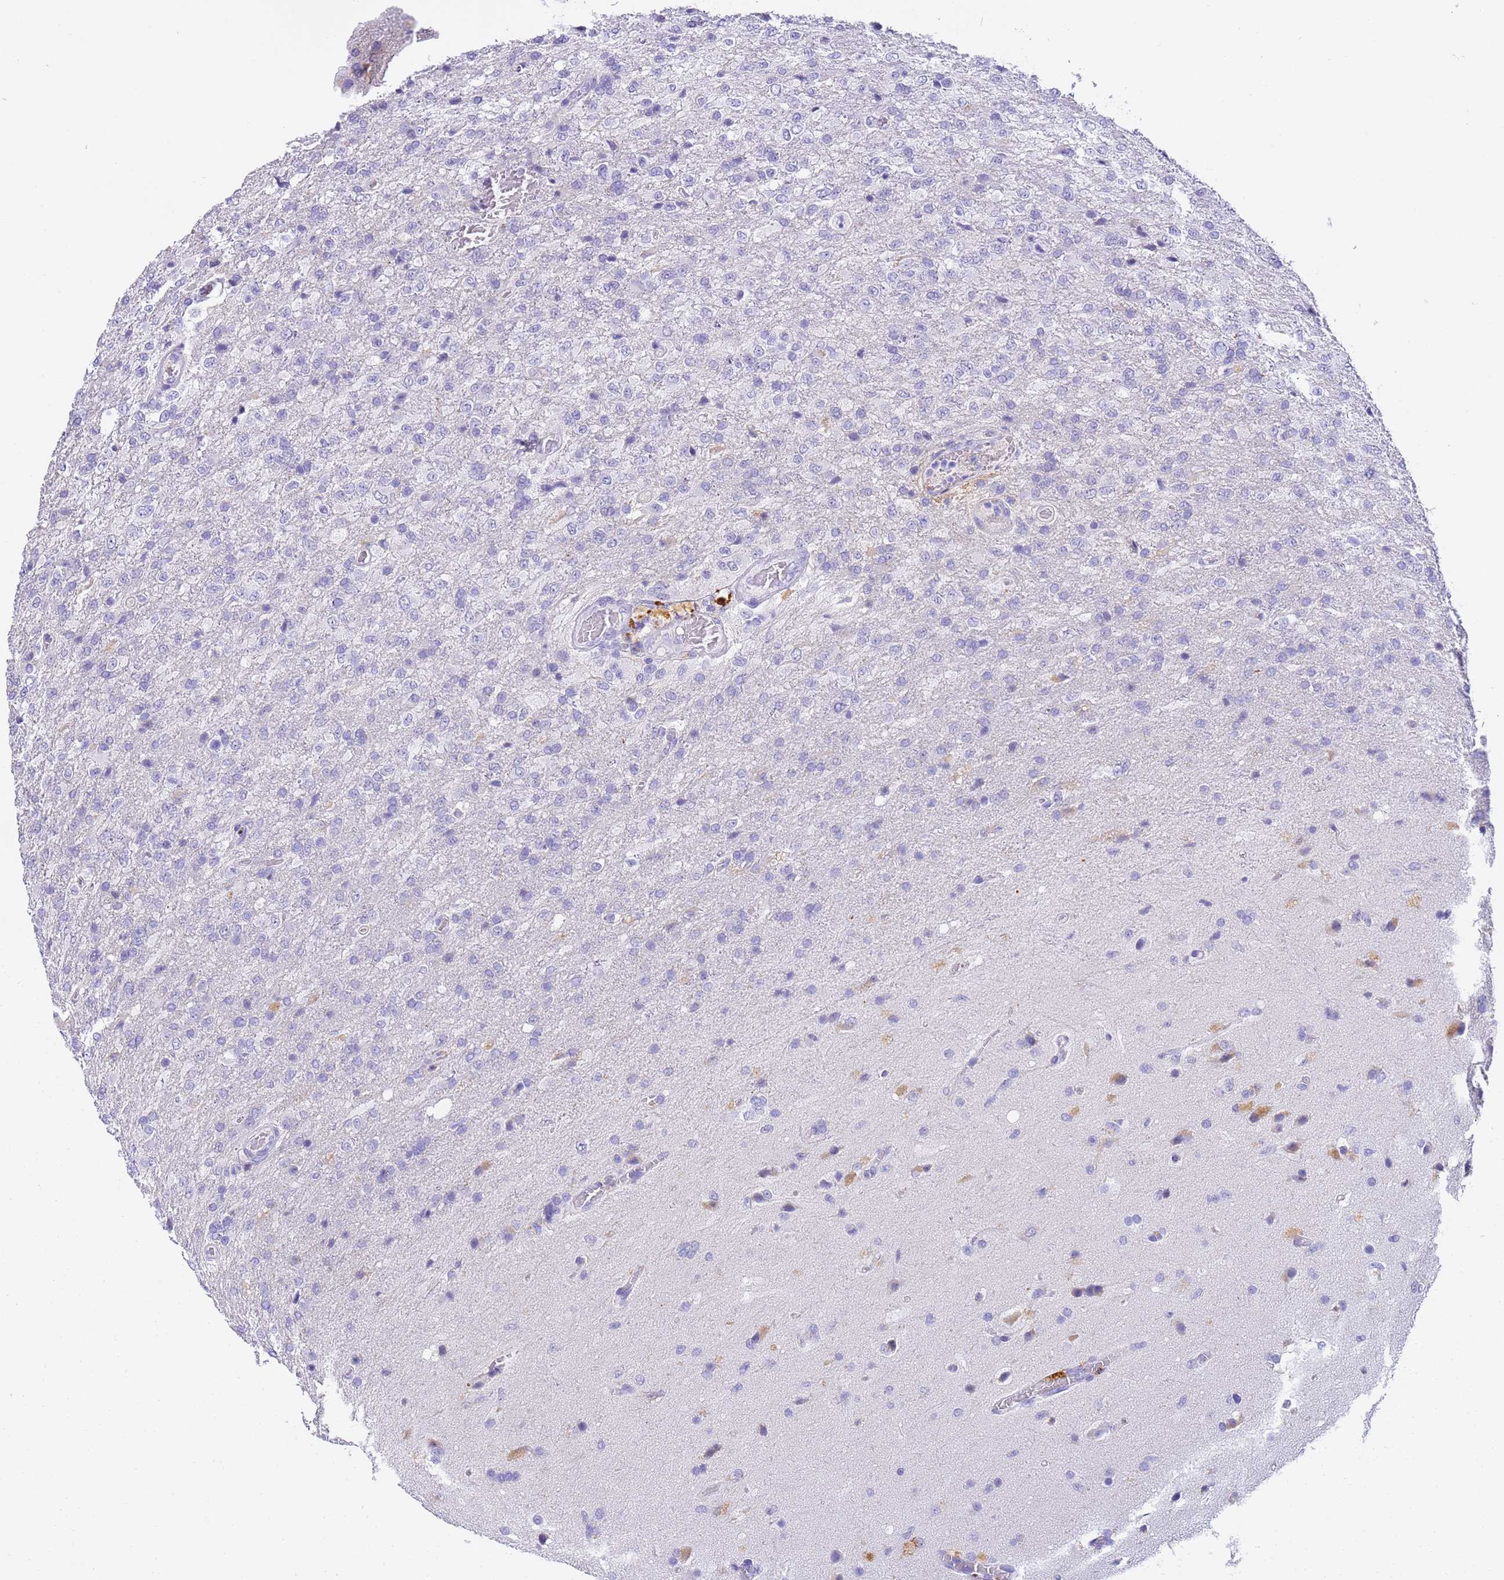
{"staining": {"intensity": "negative", "quantity": "none", "location": "none"}, "tissue": "glioma", "cell_type": "Tumor cells", "image_type": "cancer", "snomed": [{"axis": "morphology", "description": "Glioma, malignant, High grade"}, {"axis": "topography", "description": "Brain"}], "caption": "The photomicrograph shows no significant expression in tumor cells of glioma.", "gene": "CFHR2", "patient": {"sex": "female", "age": 74}}